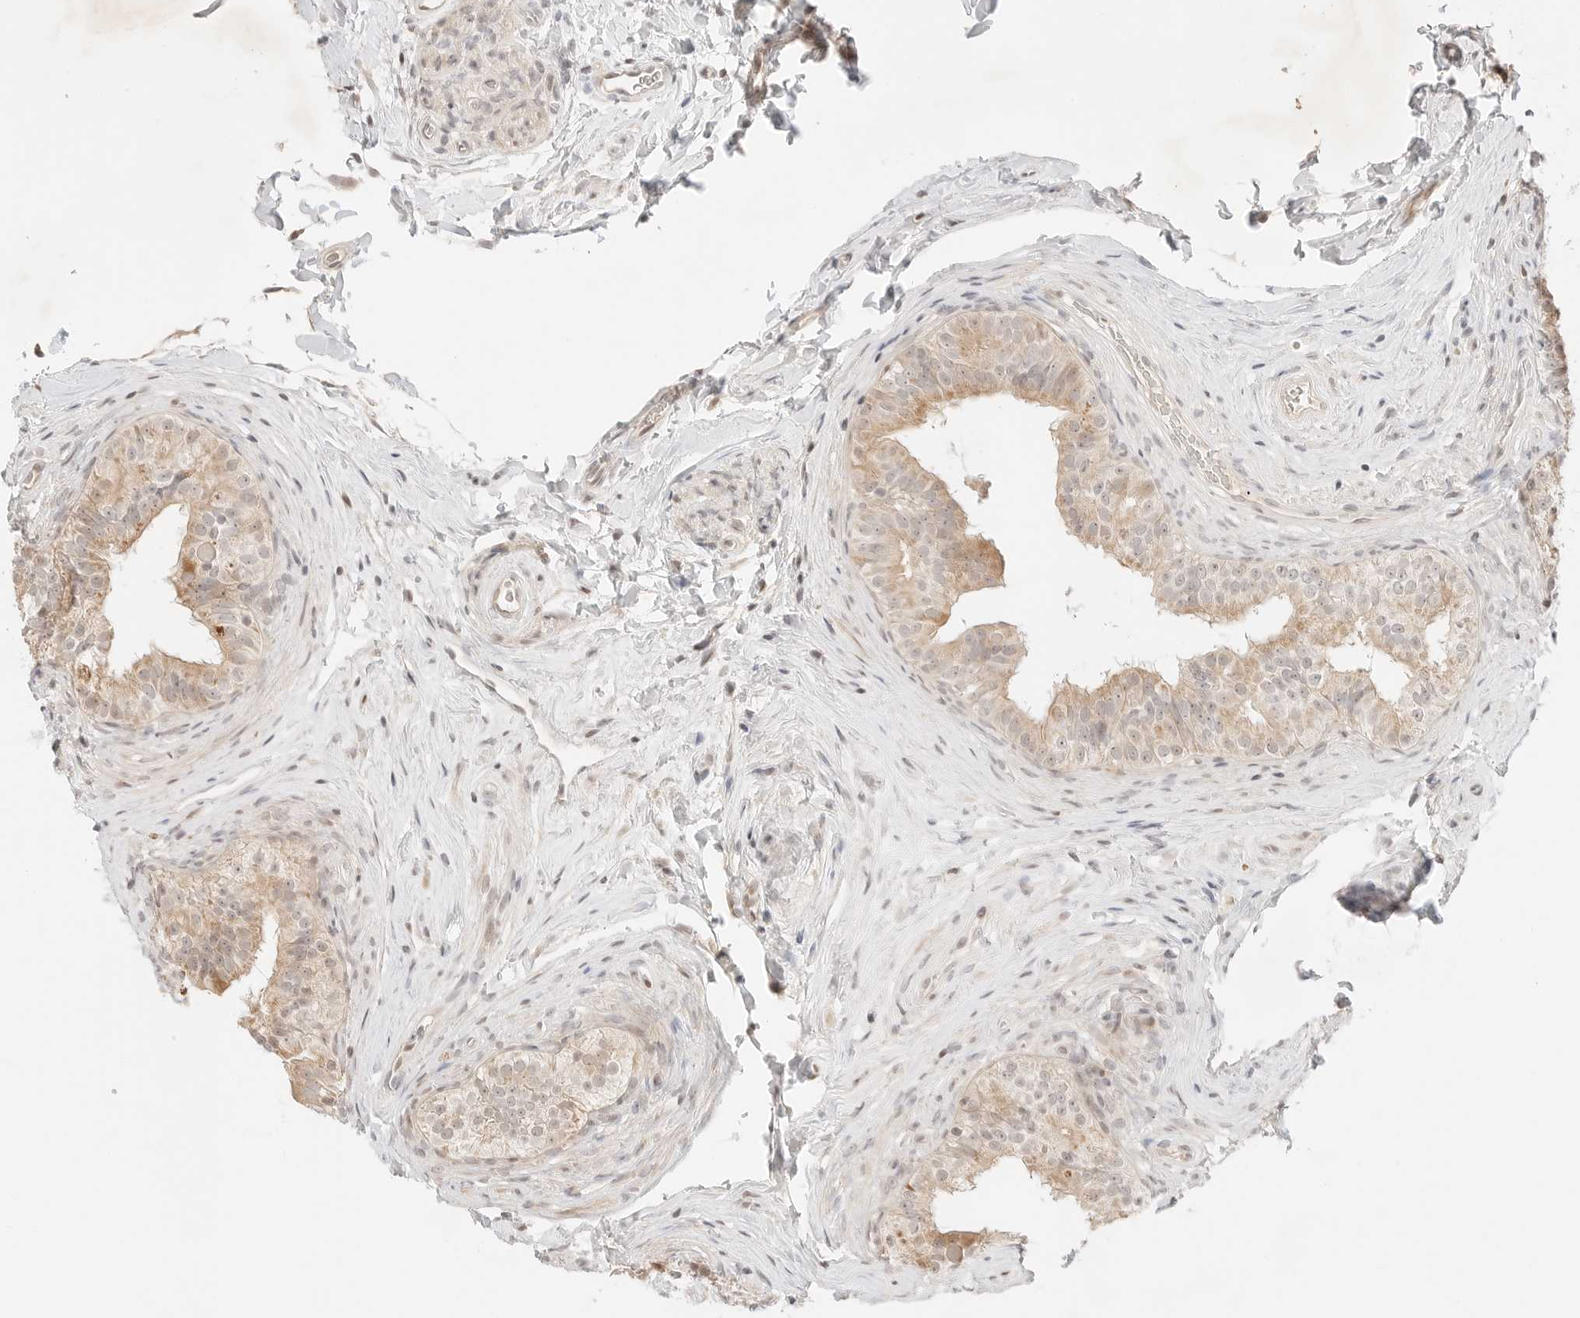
{"staining": {"intensity": "moderate", "quantity": "25%-75%", "location": "cytoplasmic/membranous,nuclear"}, "tissue": "epididymis", "cell_type": "Glandular cells", "image_type": "normal", "snomed": [{"axis": "morphology", "description": "Normal tissue, NOS"}, {"axis": "topography", "description": "Epididymis"}], "caption": "IHC staining of normal epididymis, which exhibits medium levels of moderate cytoplasmic/membranous,nuclear expression in about 25%-75% of glandular cells indicating moderate cytoplasmic/membranous,nuclear protein staining. The staining was performed using DAB (brown) for protein detection and nuclei were counterstained in hematoxylin (blue).", "gene": "RPS6KL1", "patient": {"sex": "male", "age": 49}}